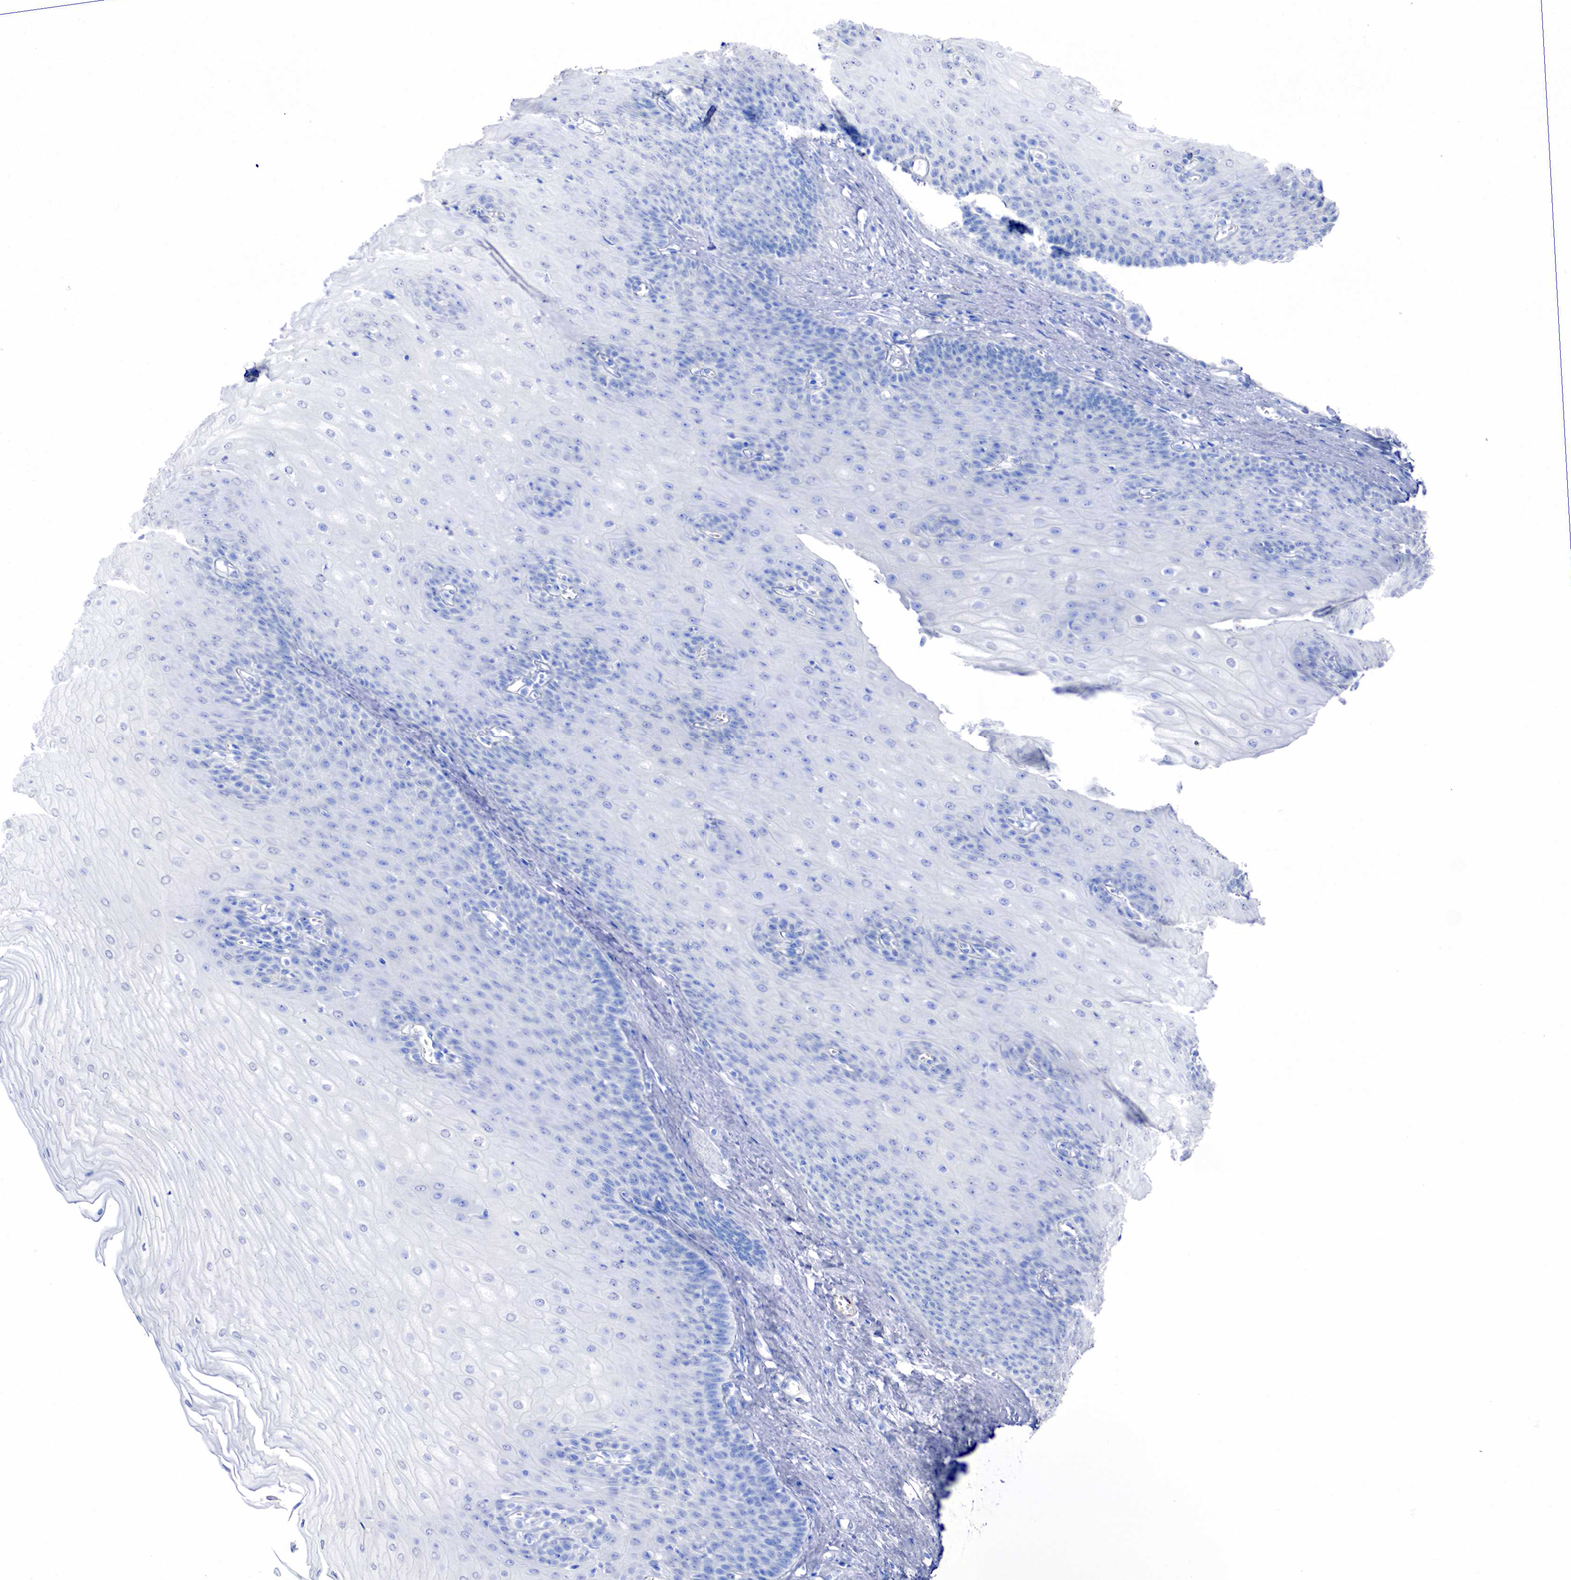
{"staining": {"intensity": "negative", "quantity": "none", "location": "none"}, "tissue": "esophagus", "cell_type": "Squamous epithelial cells", "image_type": "normal", "snomed": [{"axis": "morphology", "description": "Normal tissue, NOS"}, {"axis": "topography", "description": "Esophagus"}], "caption": "IHC of normal esophagus exhibits no positivity in squamous epithelial cells.", "gene": "KRT18", "patient": {"sex": "male", "age": 65}}